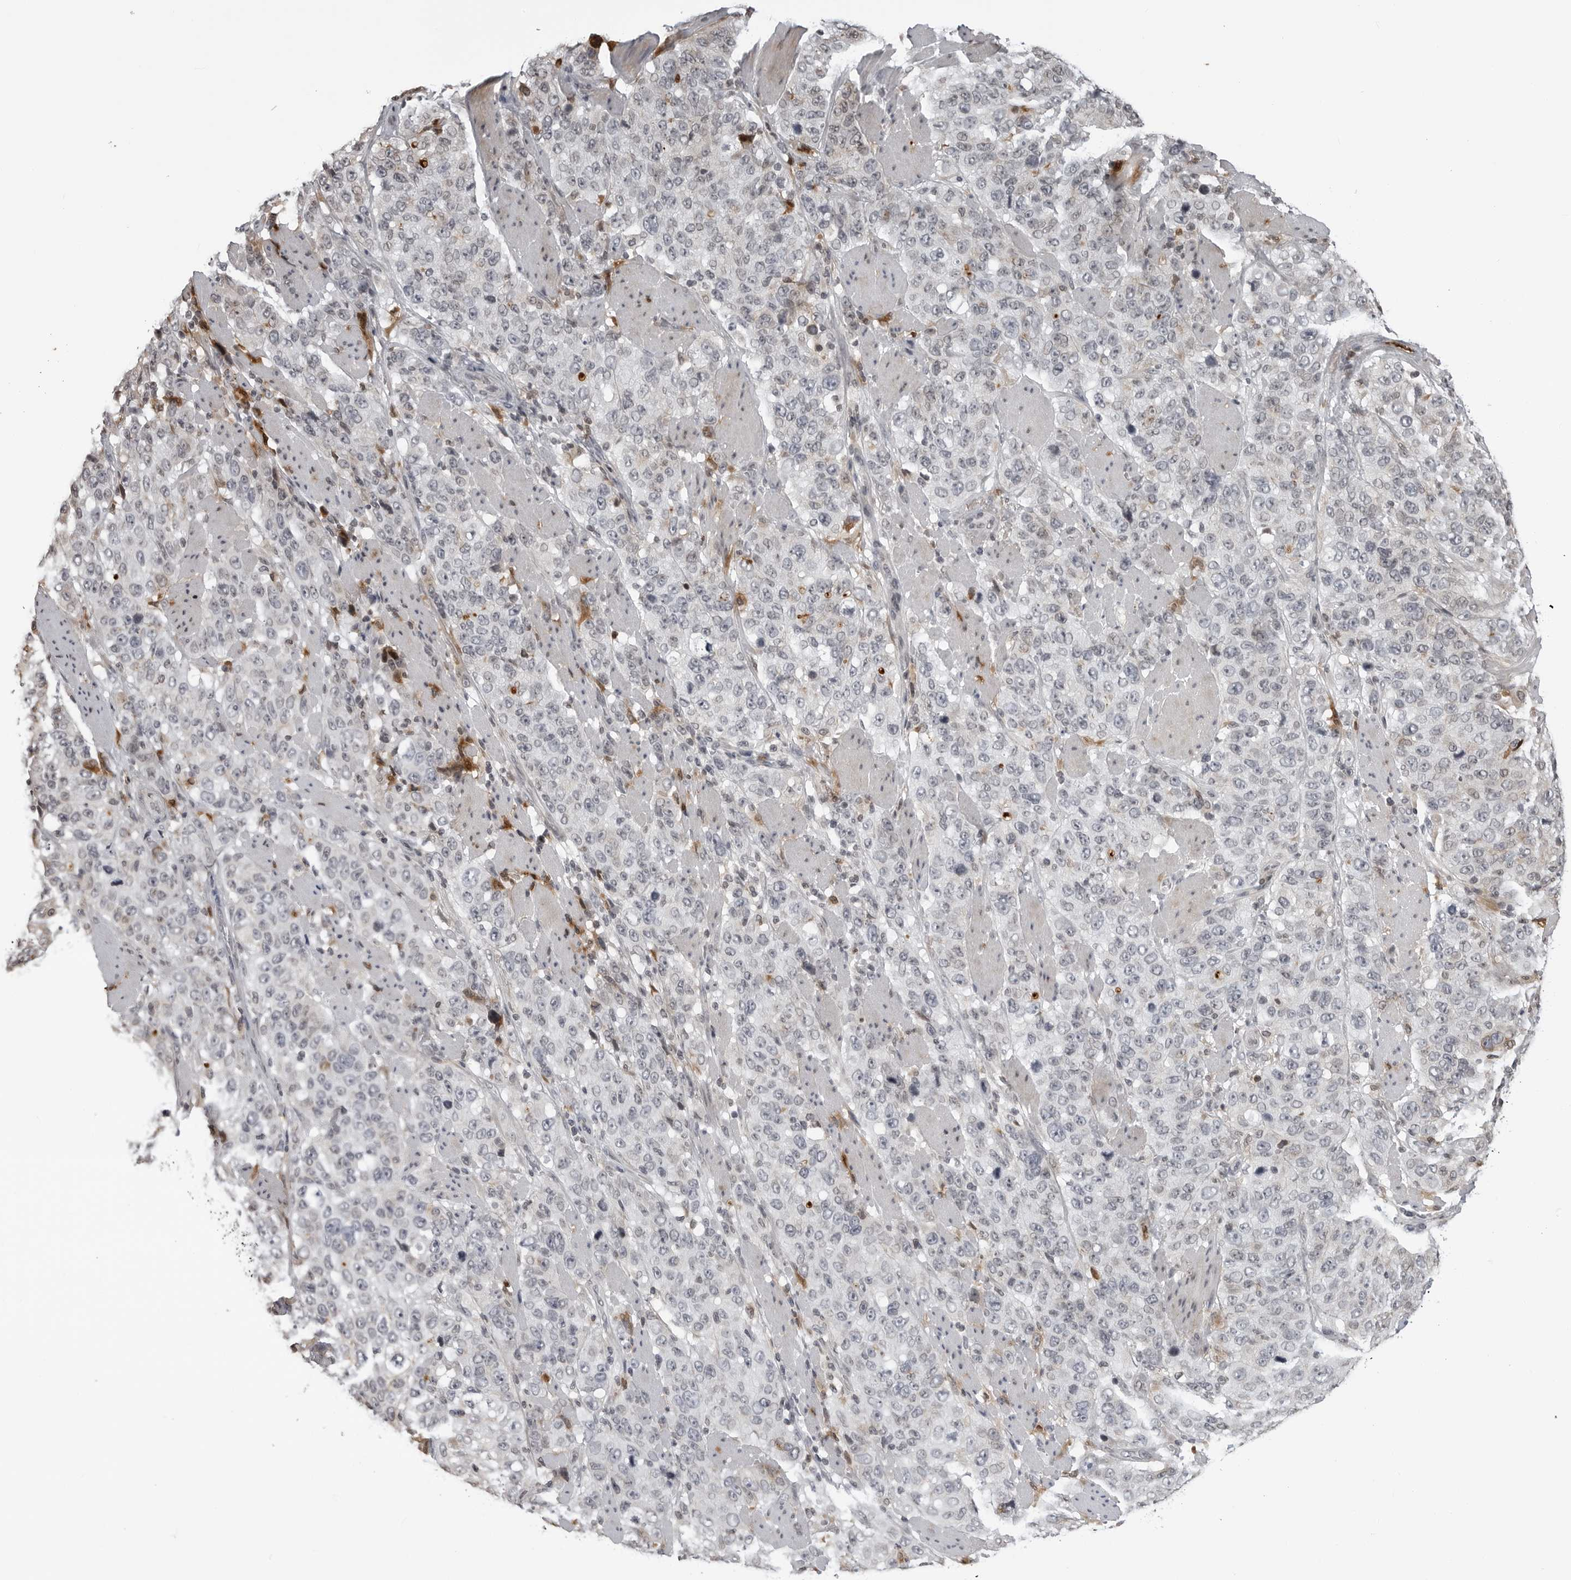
{"staining": {"intensity": "negative", "quantity": "none", "location": "none"}, "tissue": "stomach cancer", "cell_type": "Tumor cells", "image_type": "cancer", "snomed": [{"axis": "morphology", "description": "Adenocarcinoma, NOS"}, {"axis": "topography", "description": "Stomach"}], "caption": "The IHC histopathology image has no significant expression in tumor cells of stomach cancer (adenocarcinoma) tissue.", "gene": "CXCR5", "patient": {"sex": "male", "age": 48}}